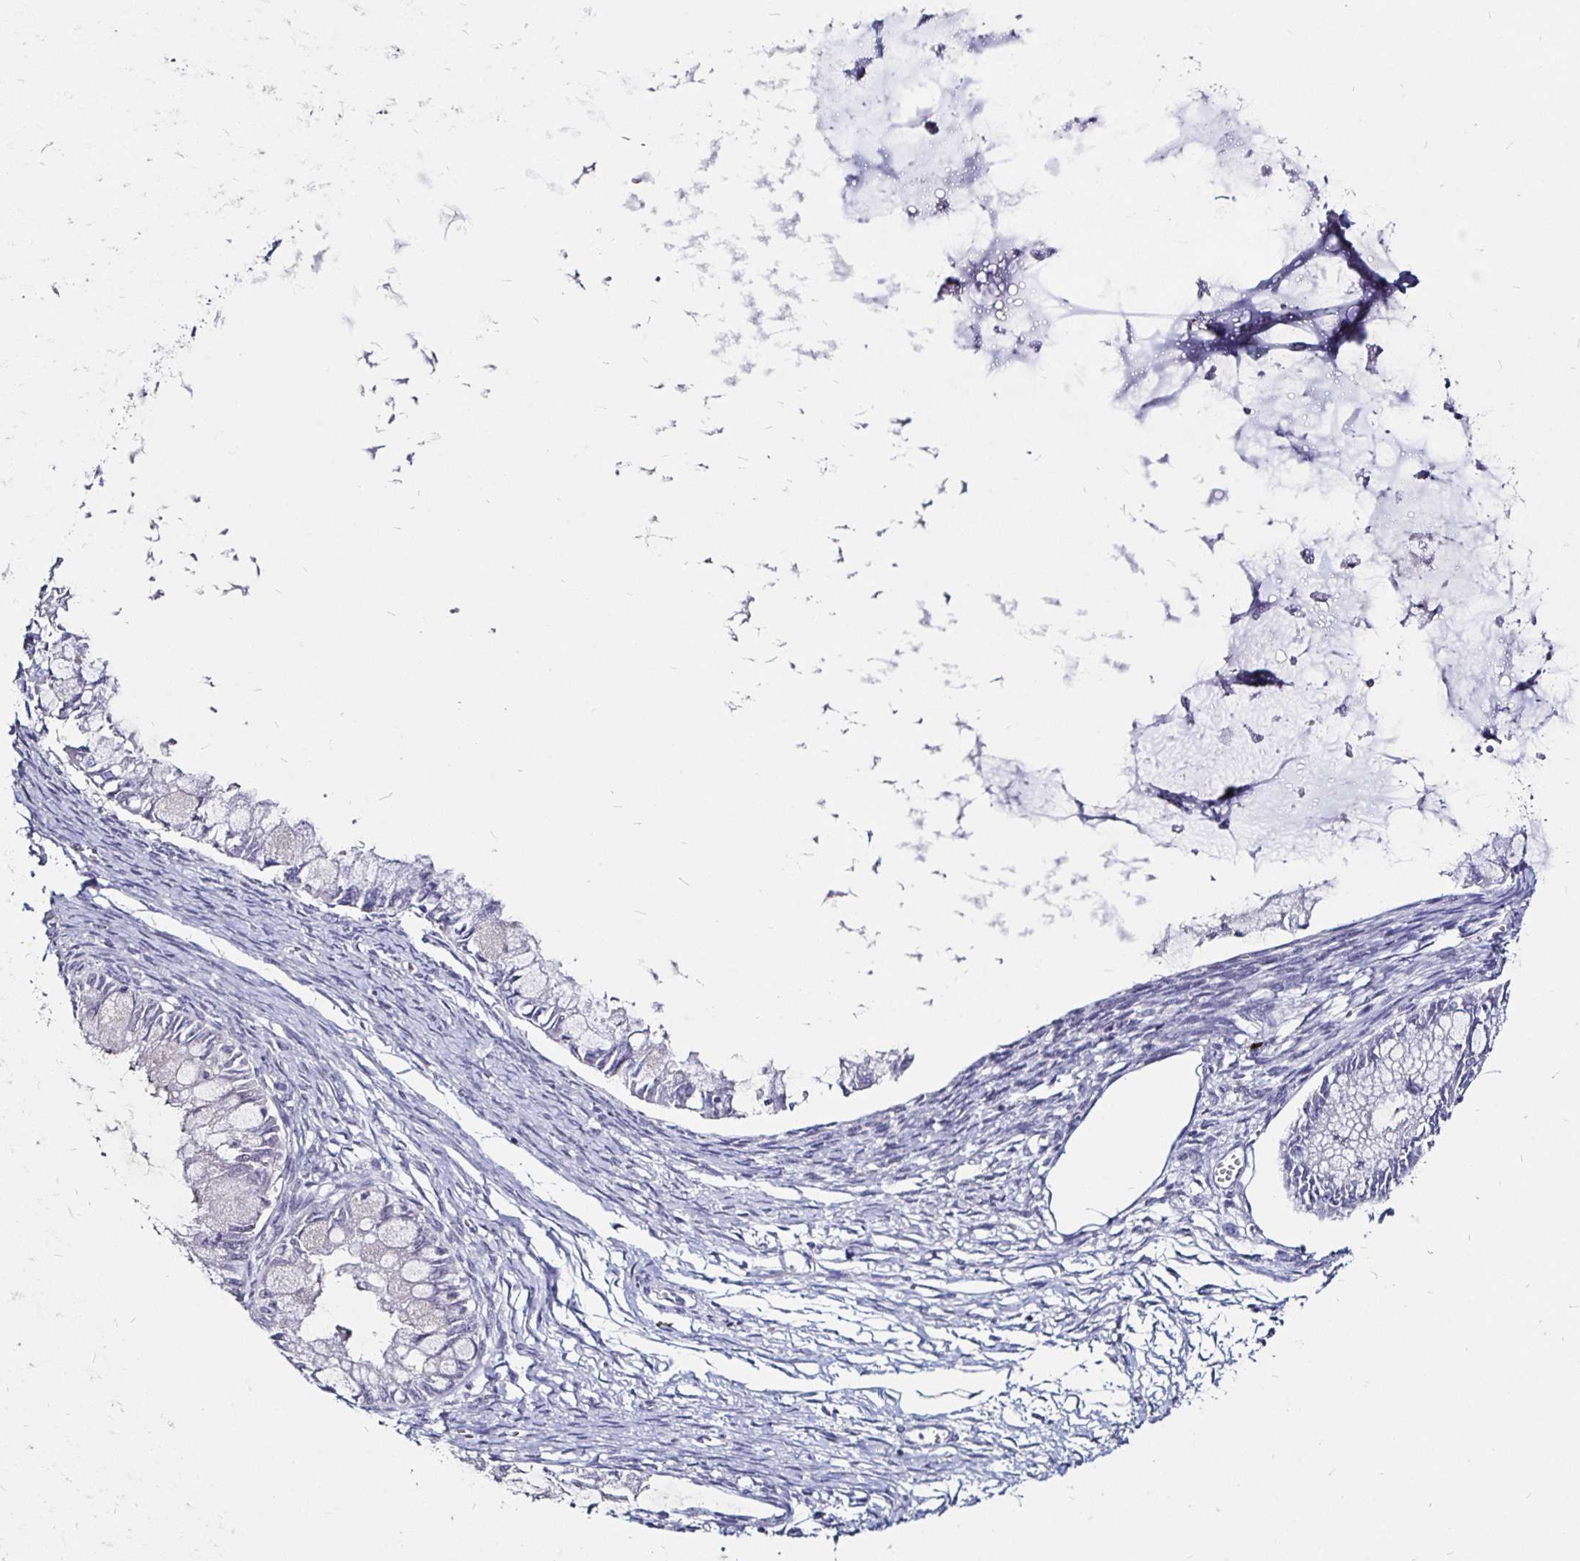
{"staining": {"intensity": "negative", "quantity": "none", "location": "none"}, "tissue": "ovarian cancer", "cell_type": "Tumor cells", "image_type": "cancer", "snomed": [{"axis": "morphology", "description": "Cystadenocarcinoma, mucinous, NOS"}, {"axis": "topography", "description": "Ovary"}], "caption": "There is no significant staining in tumor cells of mucinous cystadenocarcinoma (ovarian).", "gene": "FAIM2", "patient": {"sex": "female", "age": 34}}